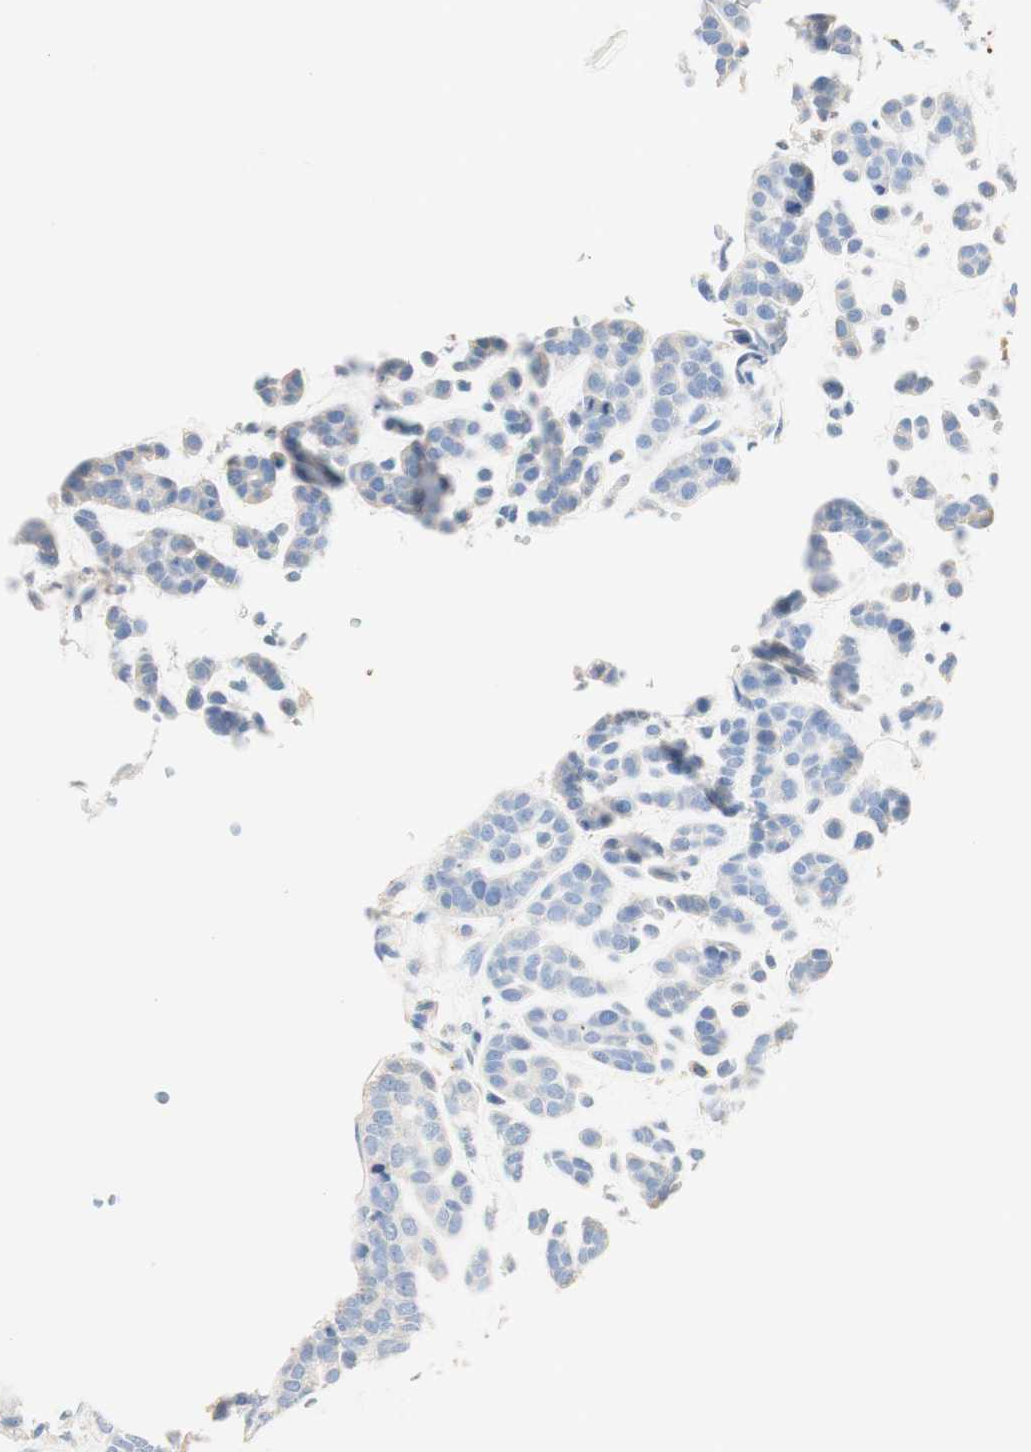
{"staining": {"intensity": "negative", "quantity": "none", "location": "none"}, "tissue": "head and neck cancer", "cell_type": "Tumor cells", "image_type": "cancer", "snomed": [{"axis": "morphology", "description": "Adenocarcinoma, NOS"}, {"axis": "morphology", "description": "Adenoma, NOS"}, {"axis": "topography", "description": "Head-Neck"}], "caption": "Protein analysis of adenoma (head and neck) displays no significant staining in tumor cells.", "gene": "CD63", "patient": {"sex": "female", "age": 55}}